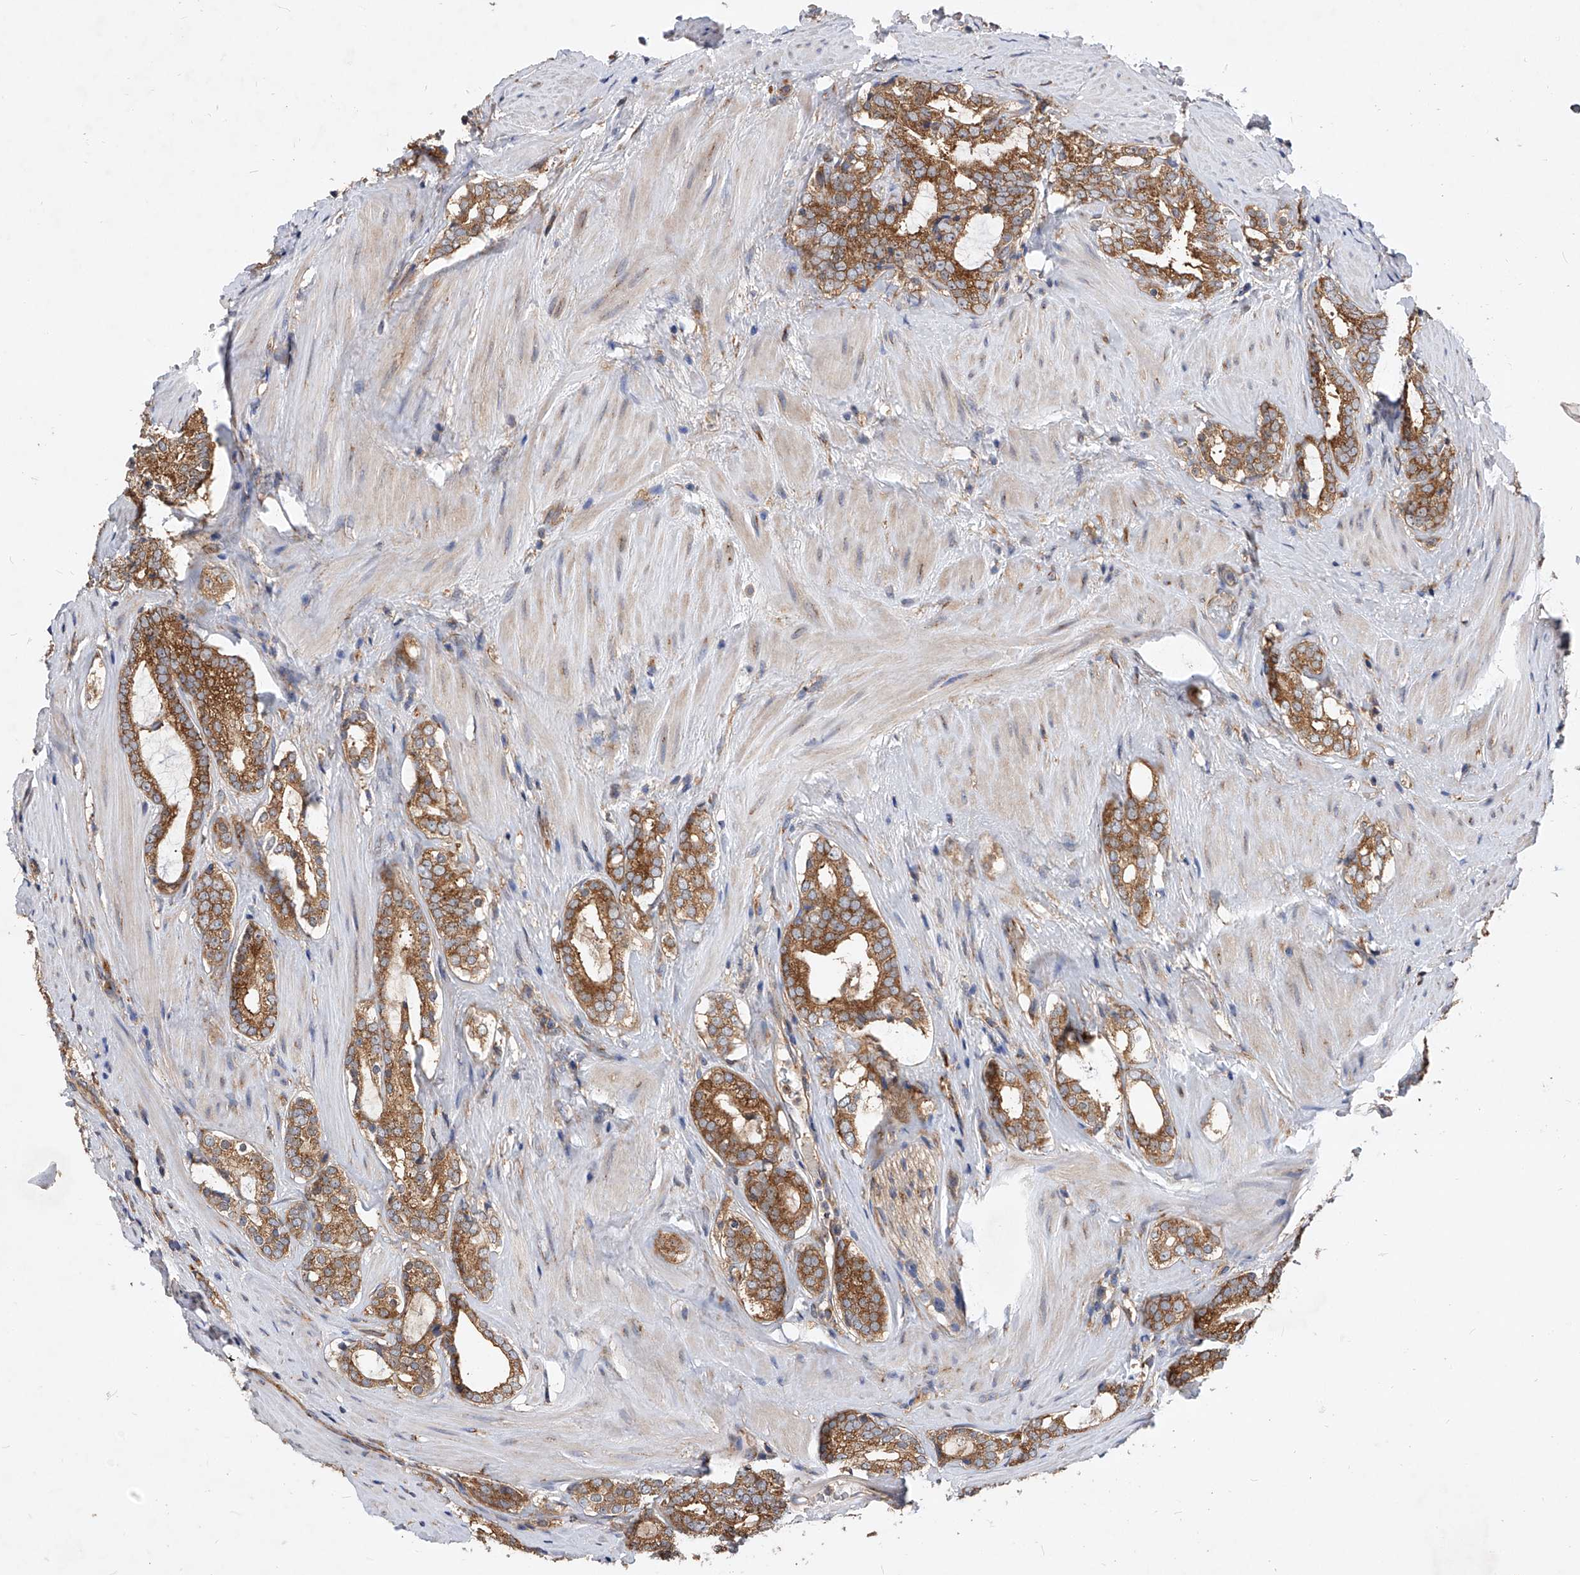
{"staining": {"intensity": "strong", "quantity": ">75%", "location": "cytoplasmic/membranous"}, "tissue": "prostate cancer", "cell_type": "Tumor cells", "image_type": "cancer", "snomed": [{"axis": "morphology", "description": "Adenocarcinoma, High grade"}, {"axis": "topography", "description": "Prostate"}], "caption": "Human adenocarcinoma (high-grade) (prostate) stained with a brown dye demonstrates strong cytoplasmic/membranous positive staining in approximately >75% of tumor cells.", "gene": "CFAP410", "patient": {"sex": "male", "age": 63}}